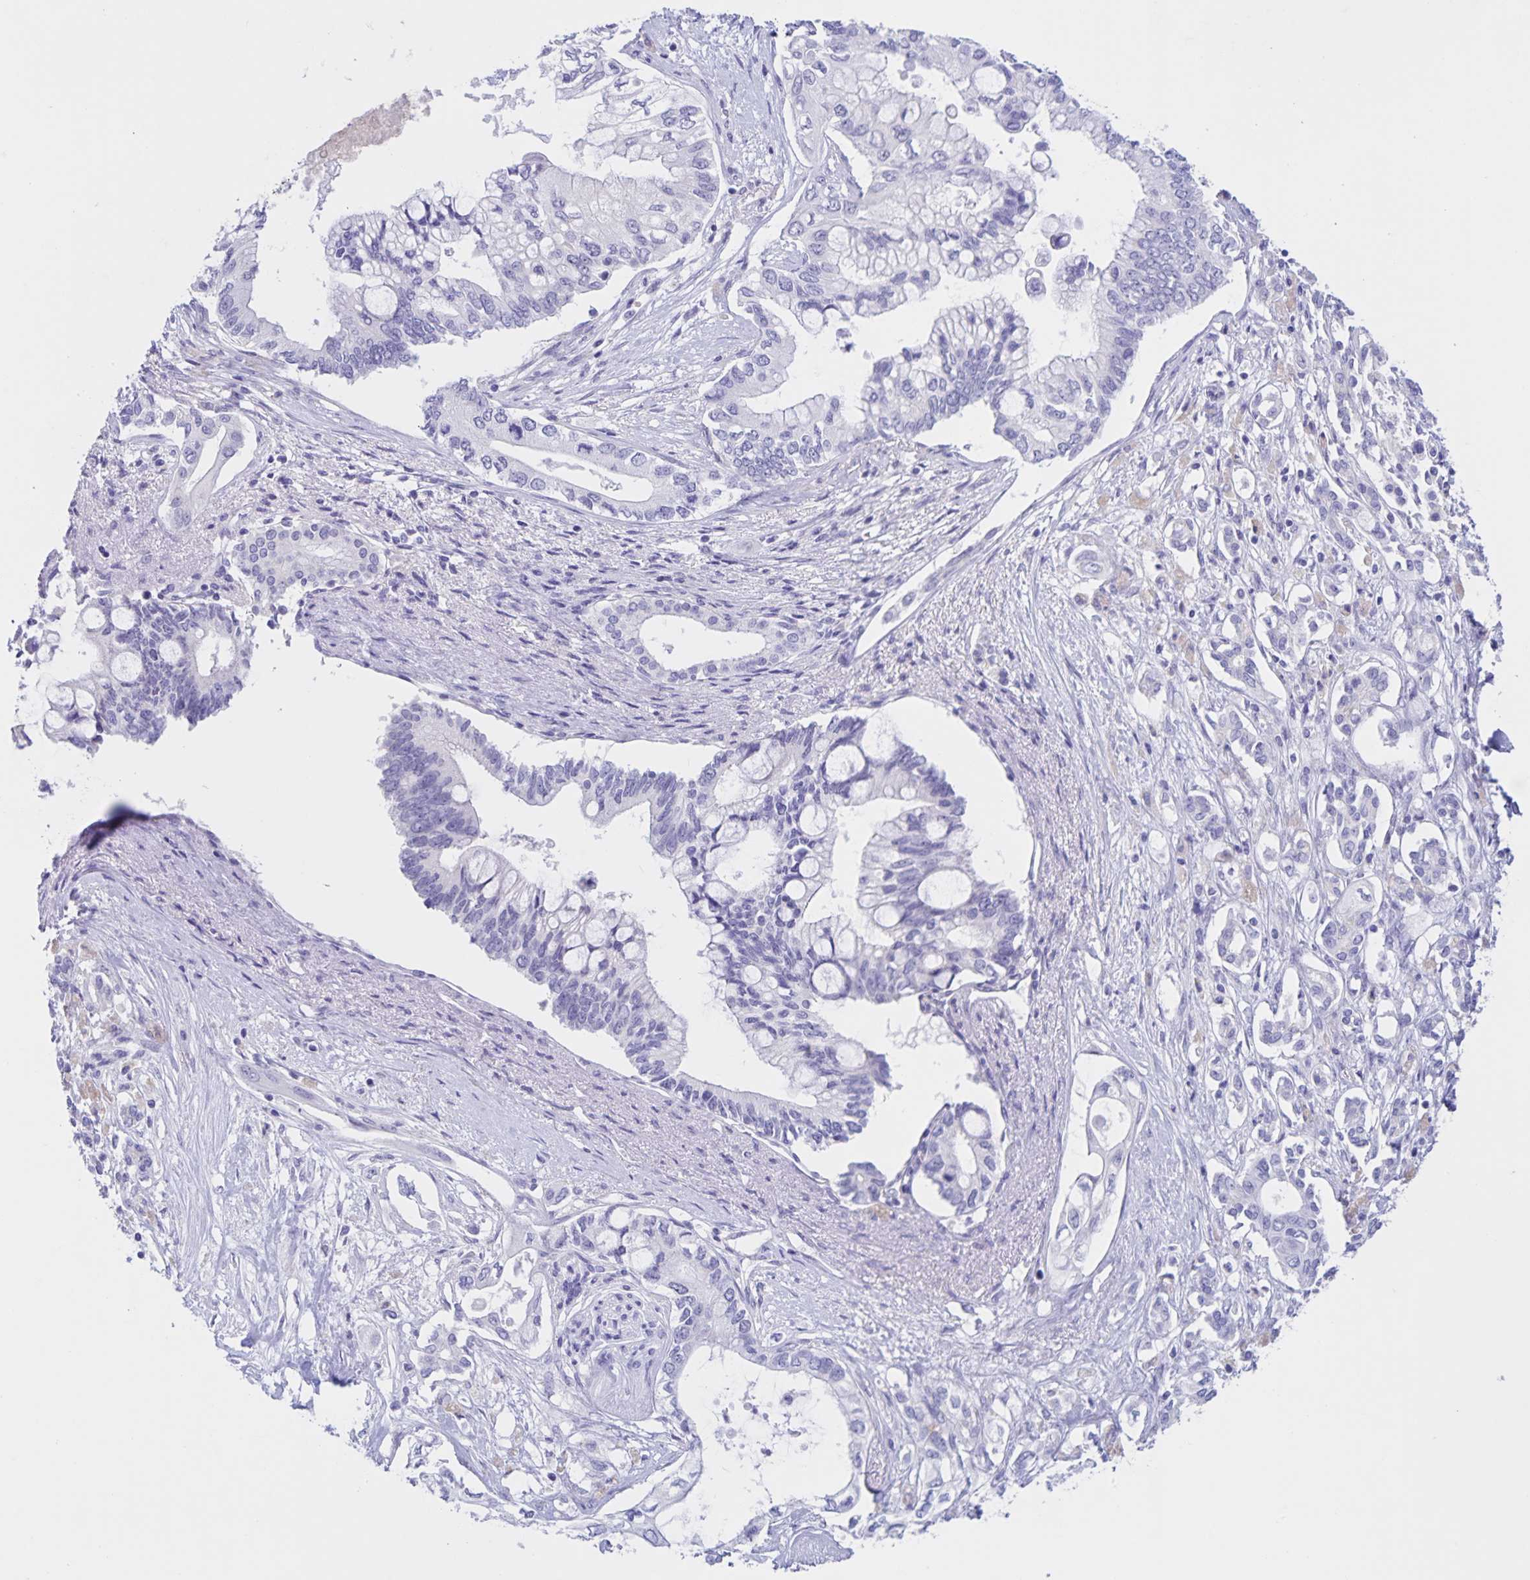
{"staining": {"intensity": "negative", "quantity": "none", "location": "none"}, "tissue": "pancreatic cancer", "cell_type": "Tumor cells", "image_type": "cancer", "snomed": [{"axis": "morphology", "description": "Adenocarcinoma, NOS"}, {"axis": "topography", "description": "Pancreas"}], "caption": "An IHC image of pancreatic adenocarcinoma is shown. There is no staining in tumor cells of pancreatic adenocarcinoma.", "gene": "DMGDH", "patient": {"sex": "female", "age": 63}}